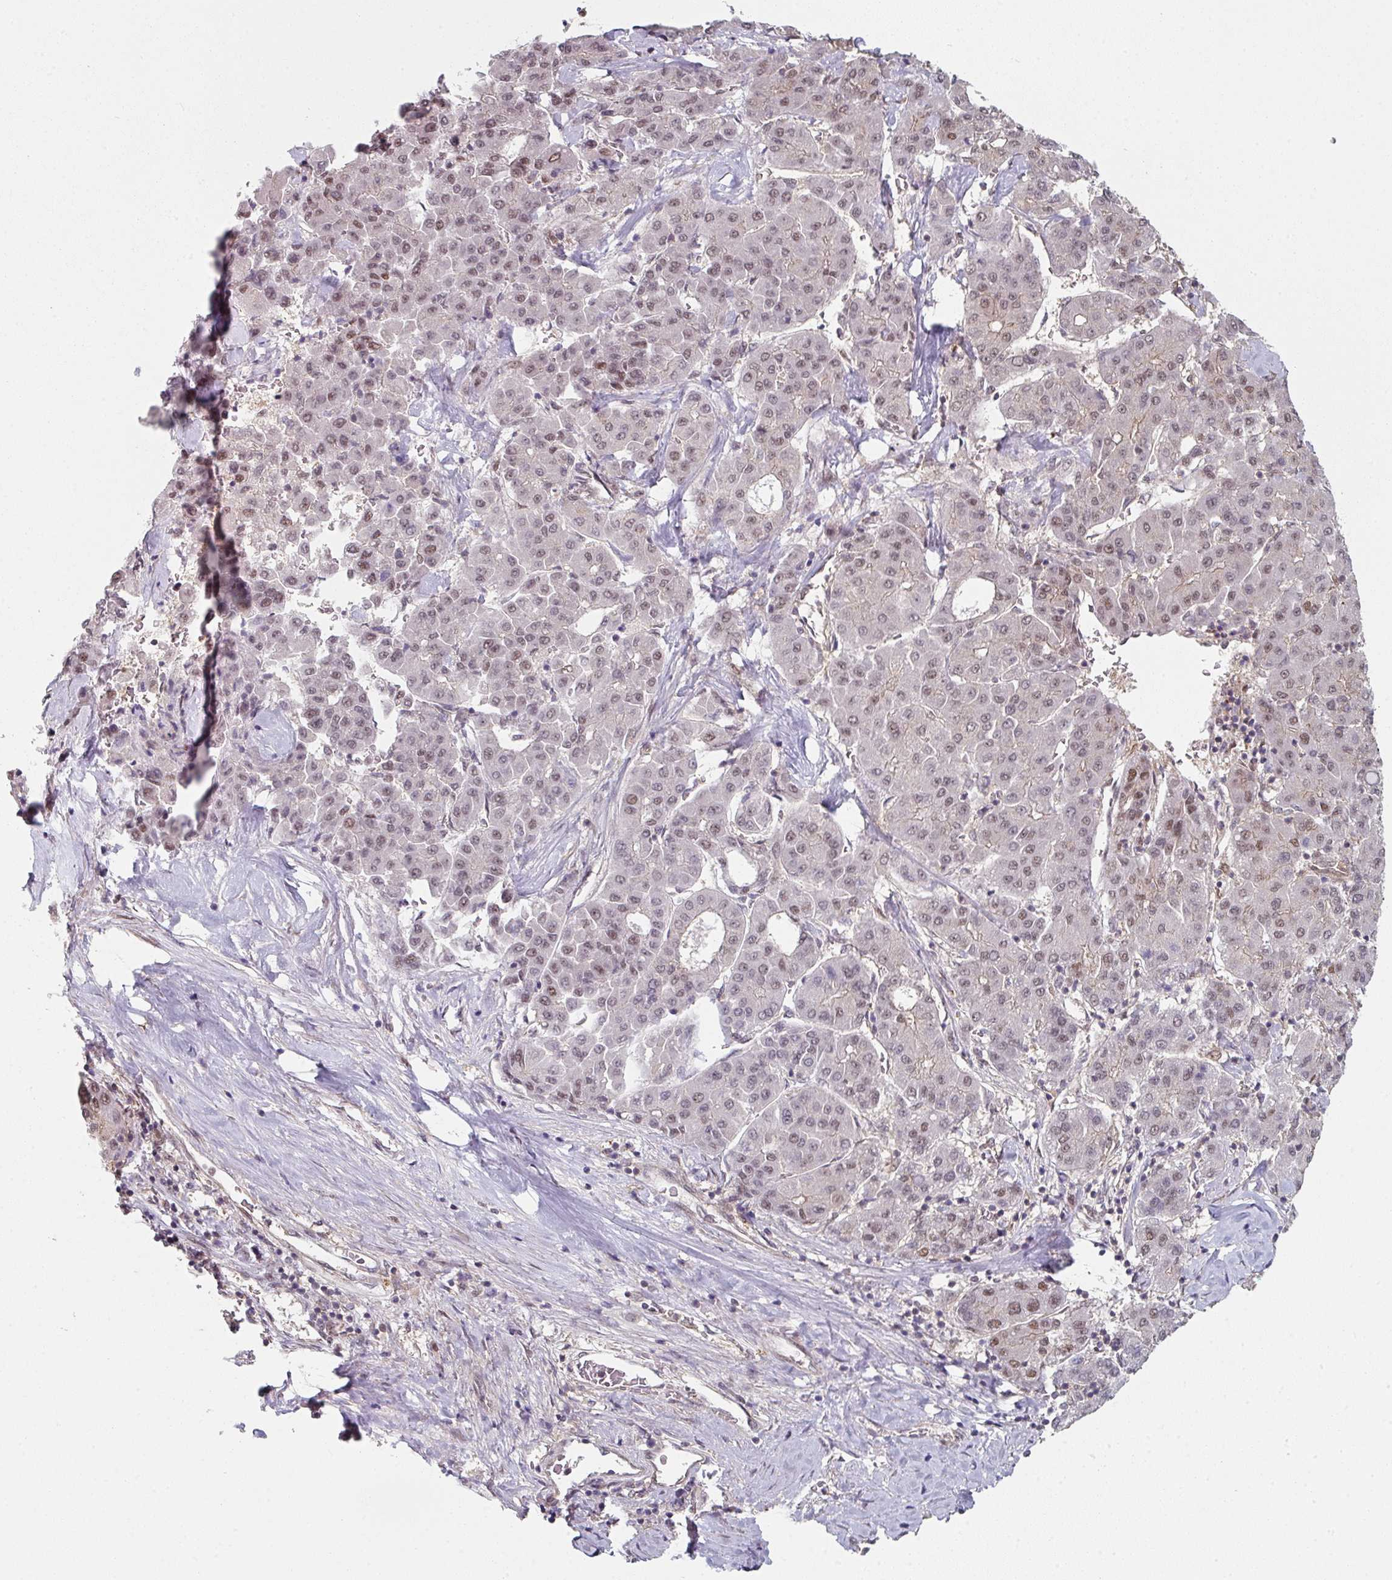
{"staining": {"intensity": "weak", "quantity": ">75%", "location": "nuclear"}, "tissue": "liver cancer", "cell_type": "Tumor cells", "image_type": "cancer", "snomed": [{"axis": "morphology", "description": "Carcinoma, Hepatocellular, NOS"}, {"axis": "topography", "description": "Liver"}], "caption": "Hepatocellular carcinoma (liver) was stained to show a protein in brown. There is low levels of weak nuclear expression in approximately >75% of tumor cells.", "gene": "PSME3IP1", "patient": {"sex": "male", "age": 65}}